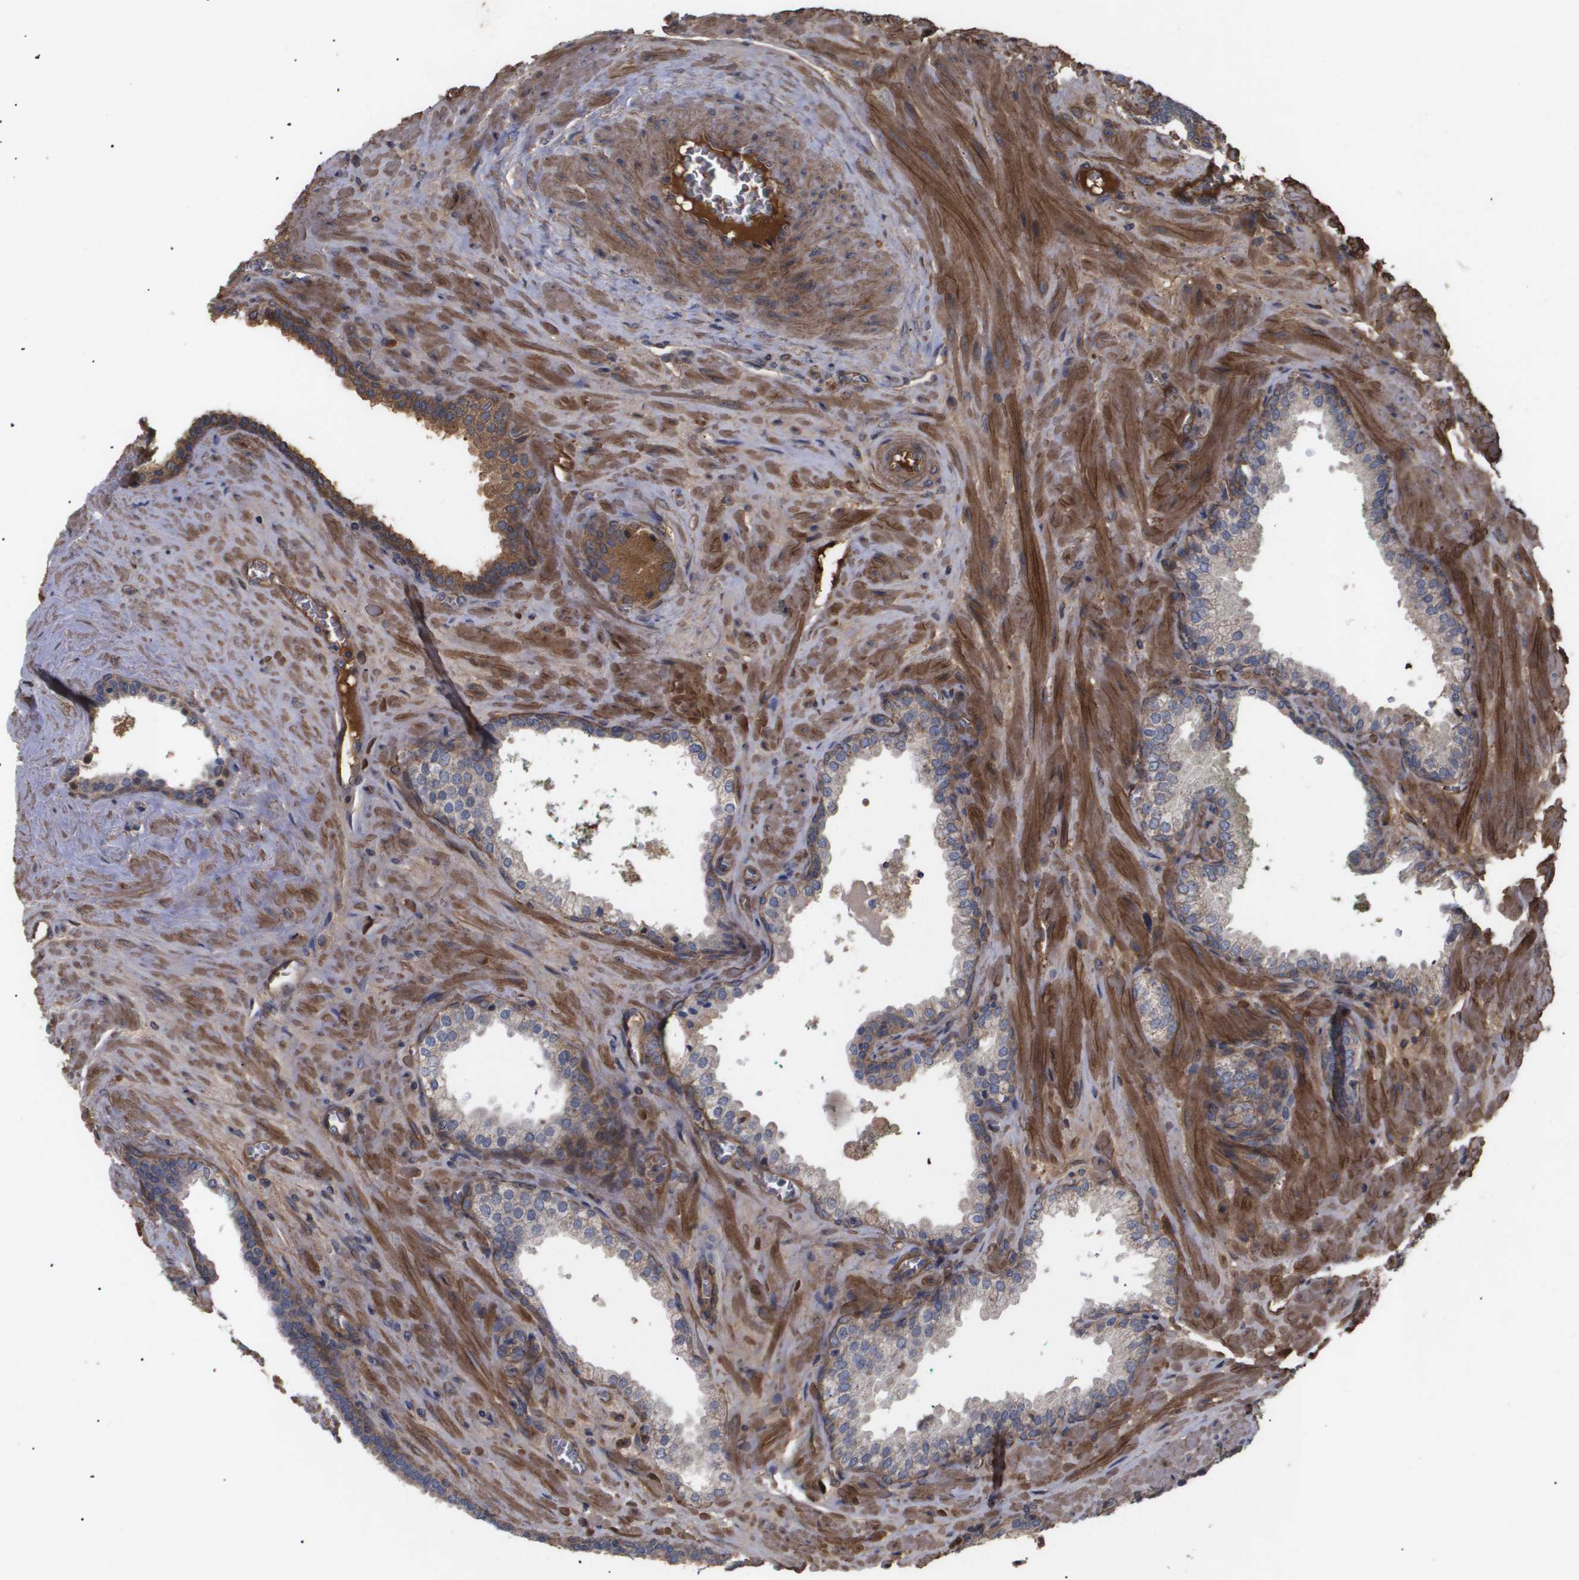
{"staining": {"intensity": "moderate", "quantity": ">75%", "location": "cytoplasmic/membranous"}, "tissue": "prostate cancer", "cell_type": "Tumor cells", "image_type": "cancer", "snomed": [{"axis": "morphology", "description": "Adenocarcinoma, Low grade"}, {"axis": "topography", "description": "Prostate"}], "caption": "DAB (3,3'-diaminobenzidine) immunohistochemical staining of human prostate cancer (adenocarcinoma (low-grade)) reveals moderate cytoplasmic/membranous protein expression in about >75% of tumor cells.", "gene": "TNS1", "patient": {"sex": "male", "age": 63}}